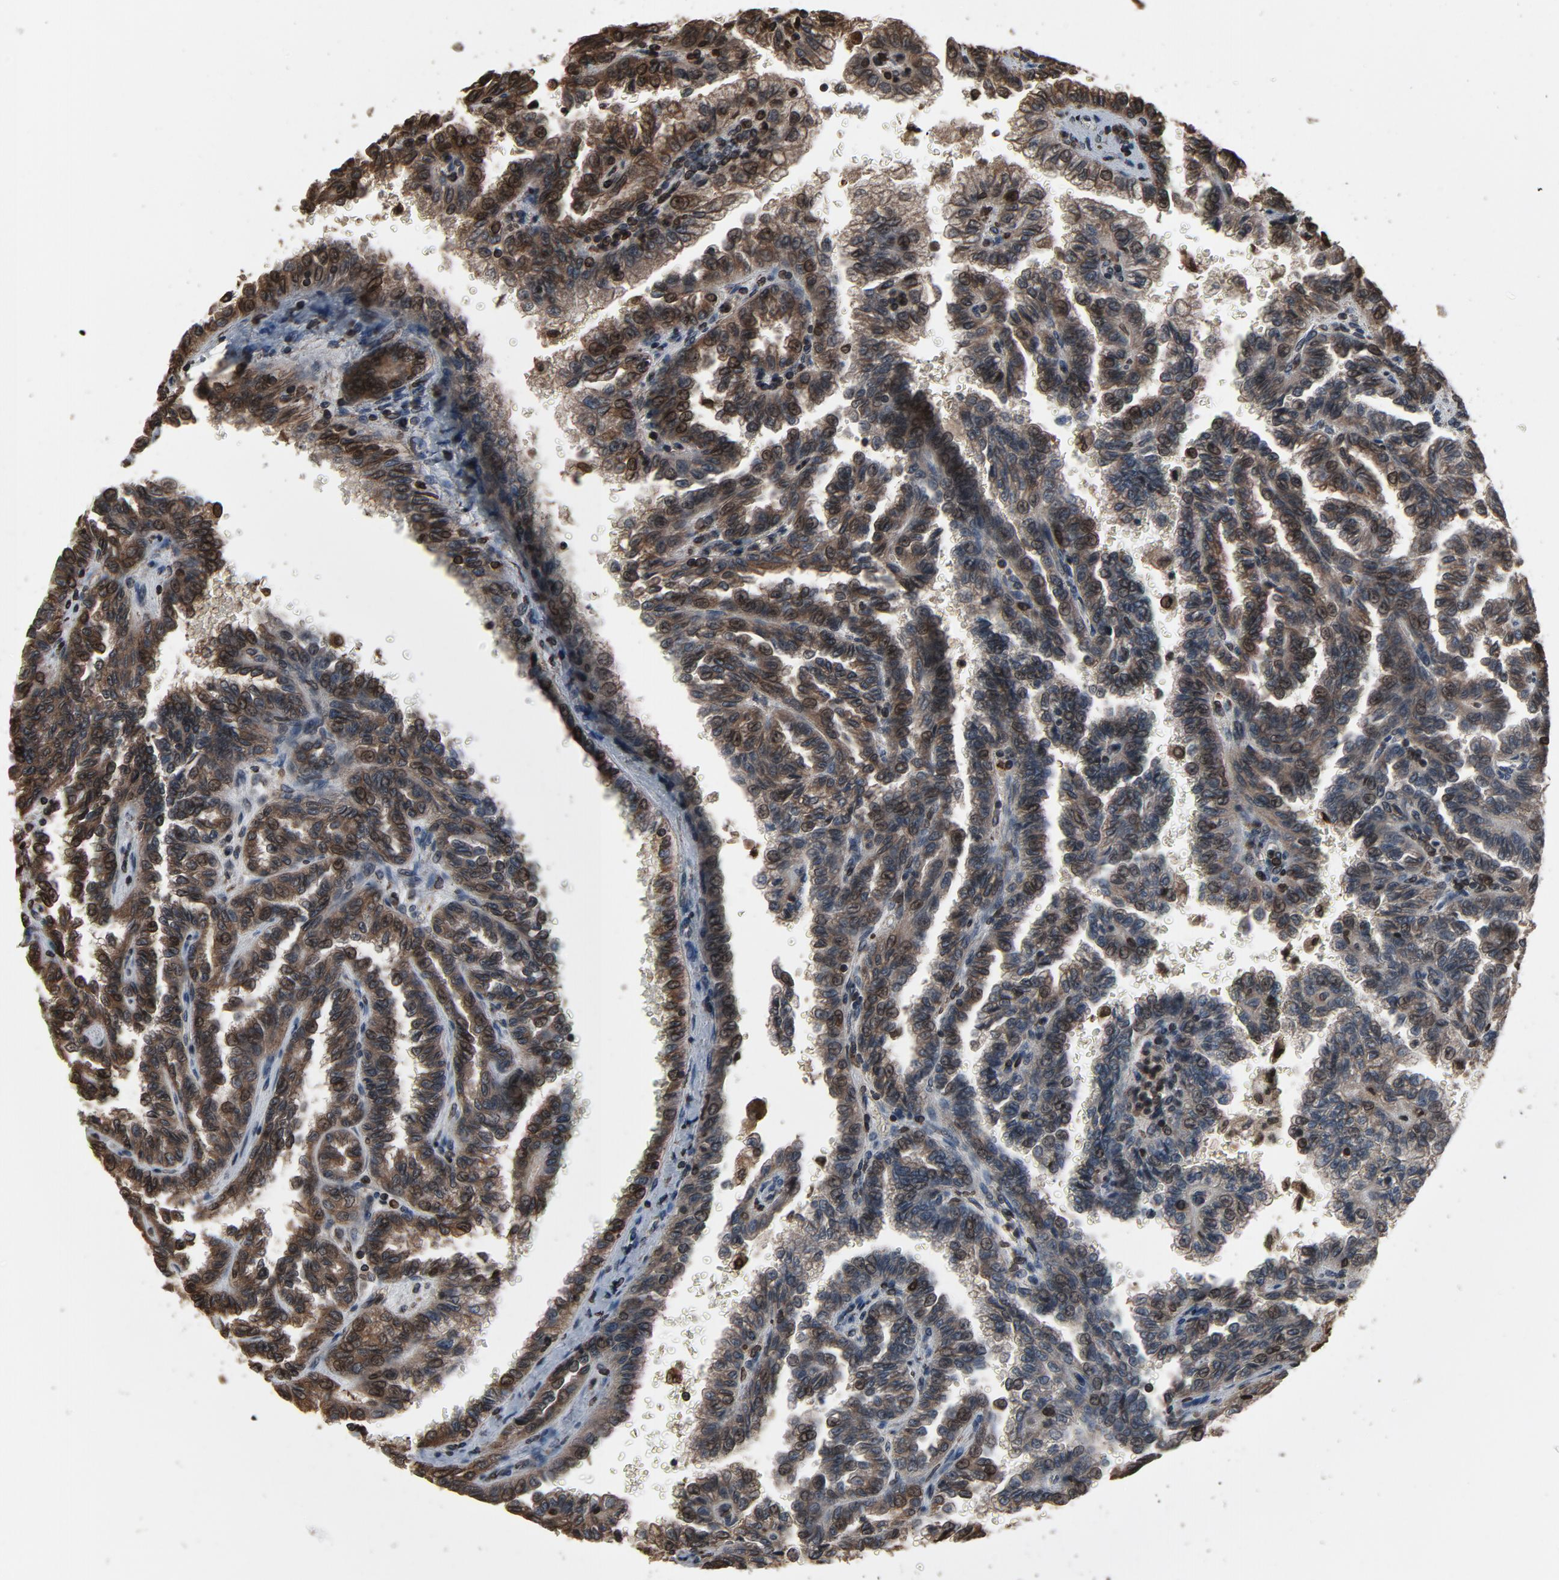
{"staining": {"intensity": "weak", "quantity": "25%-75%", "location": "cytoplasmic/membranous,nuclear"}, "tissue": "renal cancer", "cell_type": "Tumor cells", "image_type": "cancer", "snomed": [{"axis": "morphology", "description": "Inflammation, NOS"}, {"axis": "morphology", "description": "Adenocarcinoma, NOS"}, {"axis": "topography", "description": "Kidney"}], "caption": "Protein staining displays weak cytoplasmic/membranous and nuclear expression in about 25%-75% of tumor cells in renal cancer. (DAB IHC, brown staining for protein, blue staining for nuclei).", "gene": "UBE2D1", "patient": {"sex": "male", "age": 68}}